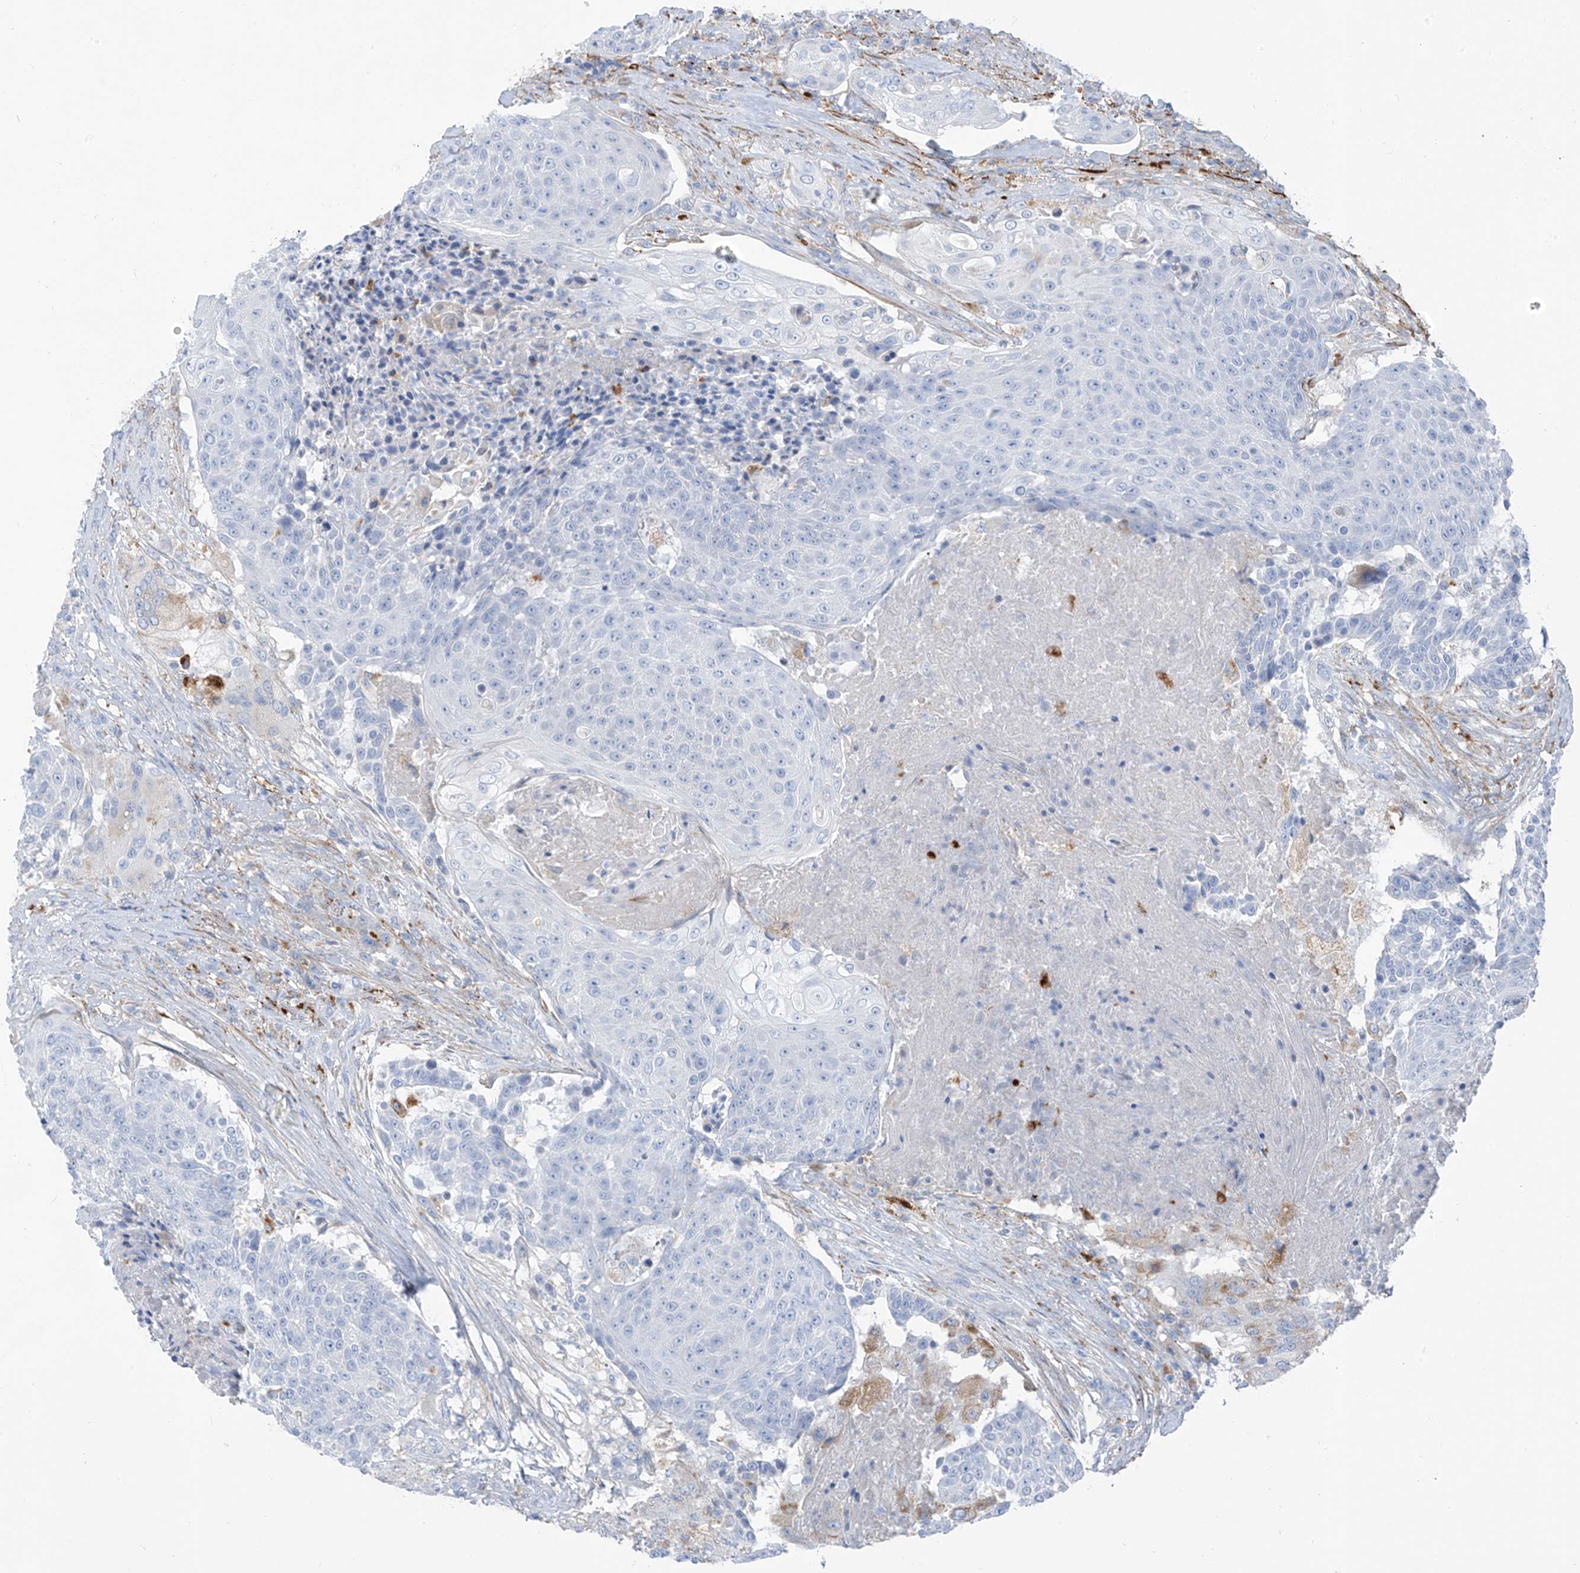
{"staining": {"intensity": "negative", "quantity": "none", "location": "none"}, "tissue": "urothelial cancer", "cell_type": "Tumor cells", "image_type": "cancer", "snomed": [{"axis": "morphology", "description": "Urothelial carcinoma, High grade"}, {"axis": "topography", "description": "Urinary bladder"}], "caption": "Immunohistochemistry (IHC) histopathology image of human urothelial cancer stained for a protein (brown), which shows no staining in tumor cells.", "gene": "GLMP", "patient": {"sex": "female", "age": 63}}